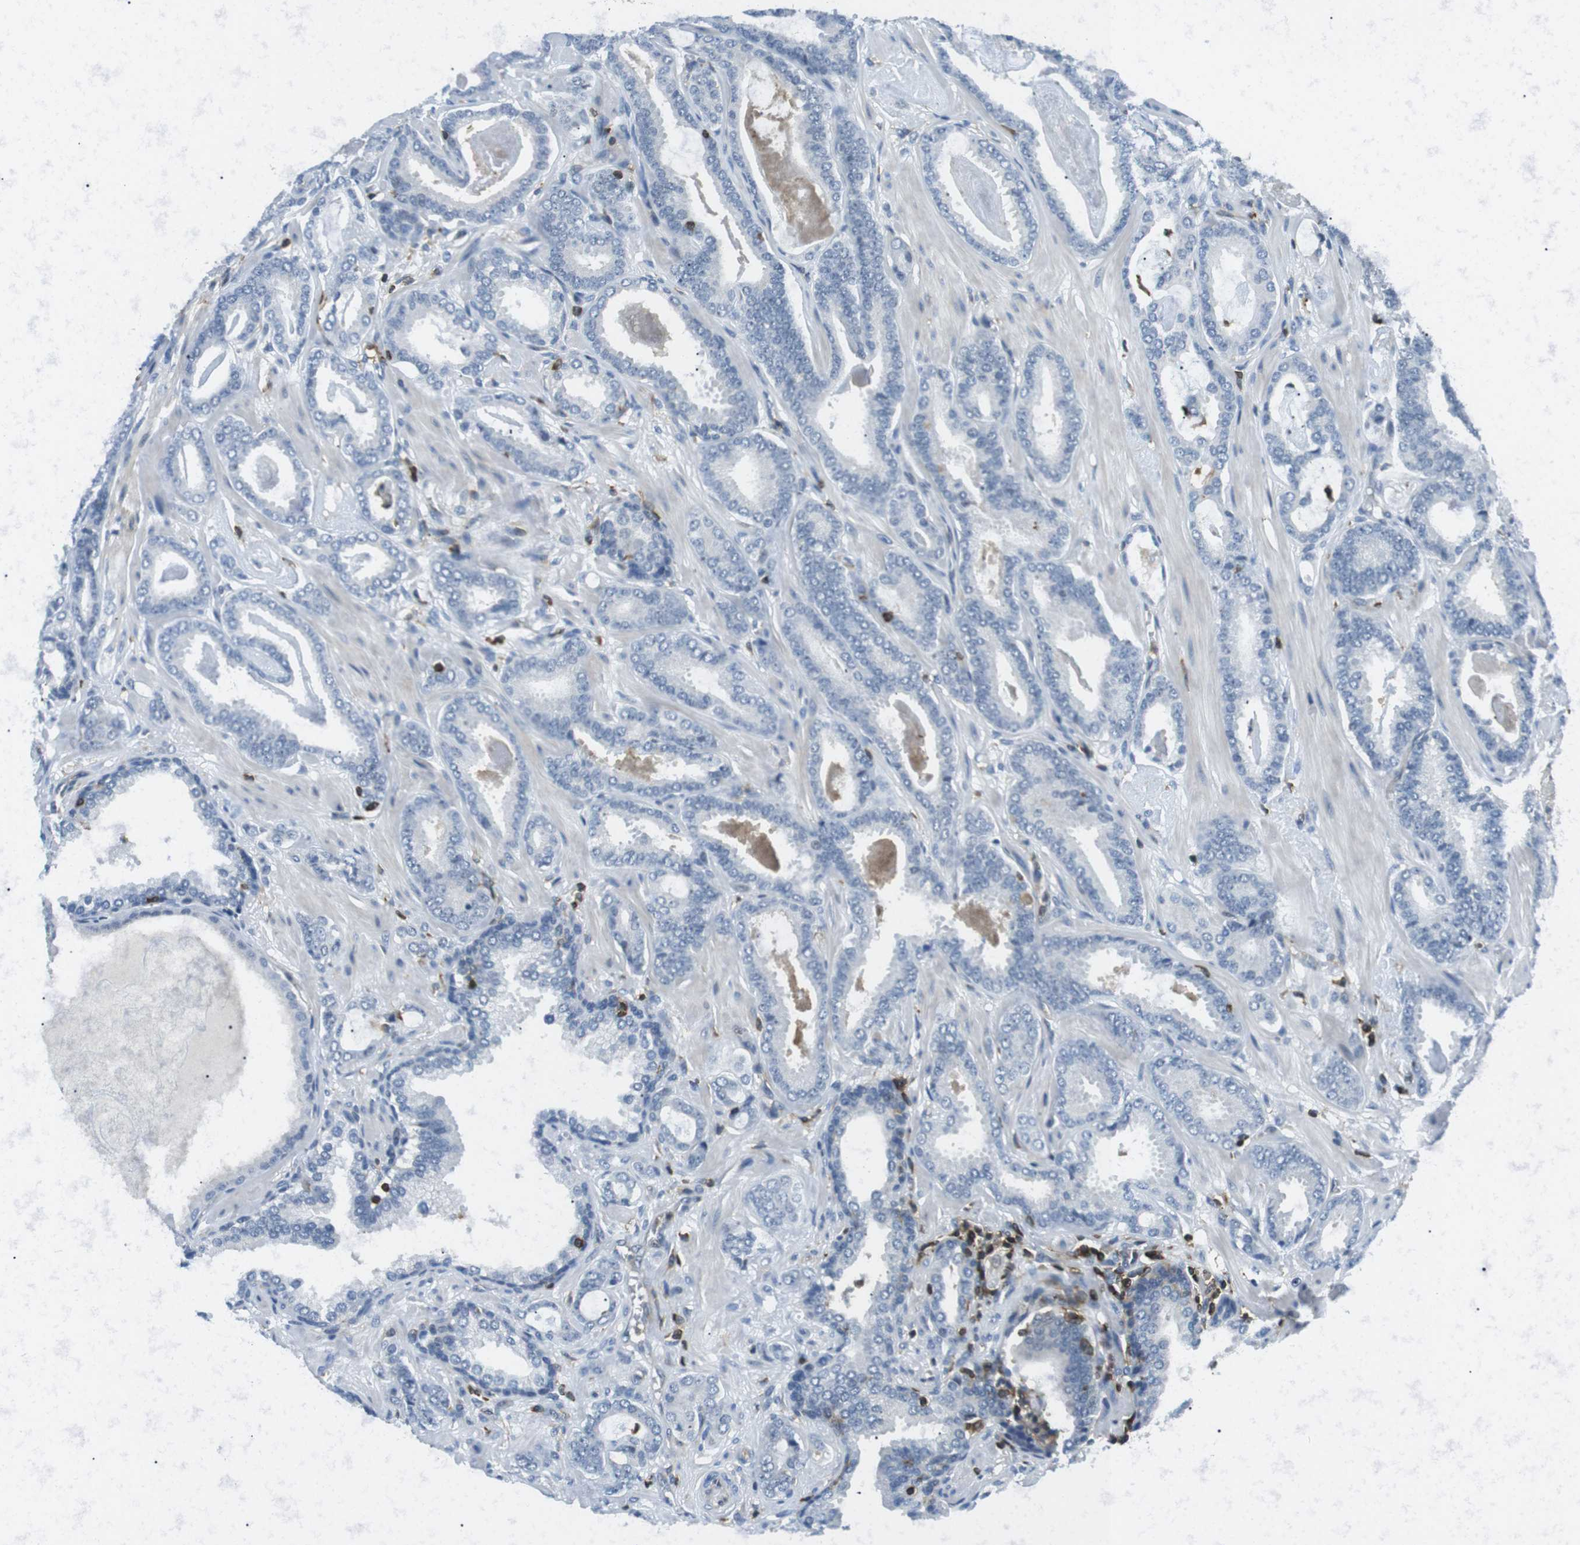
{"staining": {"intensity": "negative", "quantity": "none", "location": "none"}, "tissue": "prostate cancer", "cell_type": "Tumor cells", "image_type": "cancer", "snomed": [{"axis": "morphology", "description": "Adenocarcinoma, Low grade"}, {"axis": "topography", "description": "Prostate"}], "caption": "Immunohistochemistry (IHC) of prostate cancer exhibits no staining in tumor cells.", "gene": "STK10", "patient": {"sex": "male", "age": 53}}